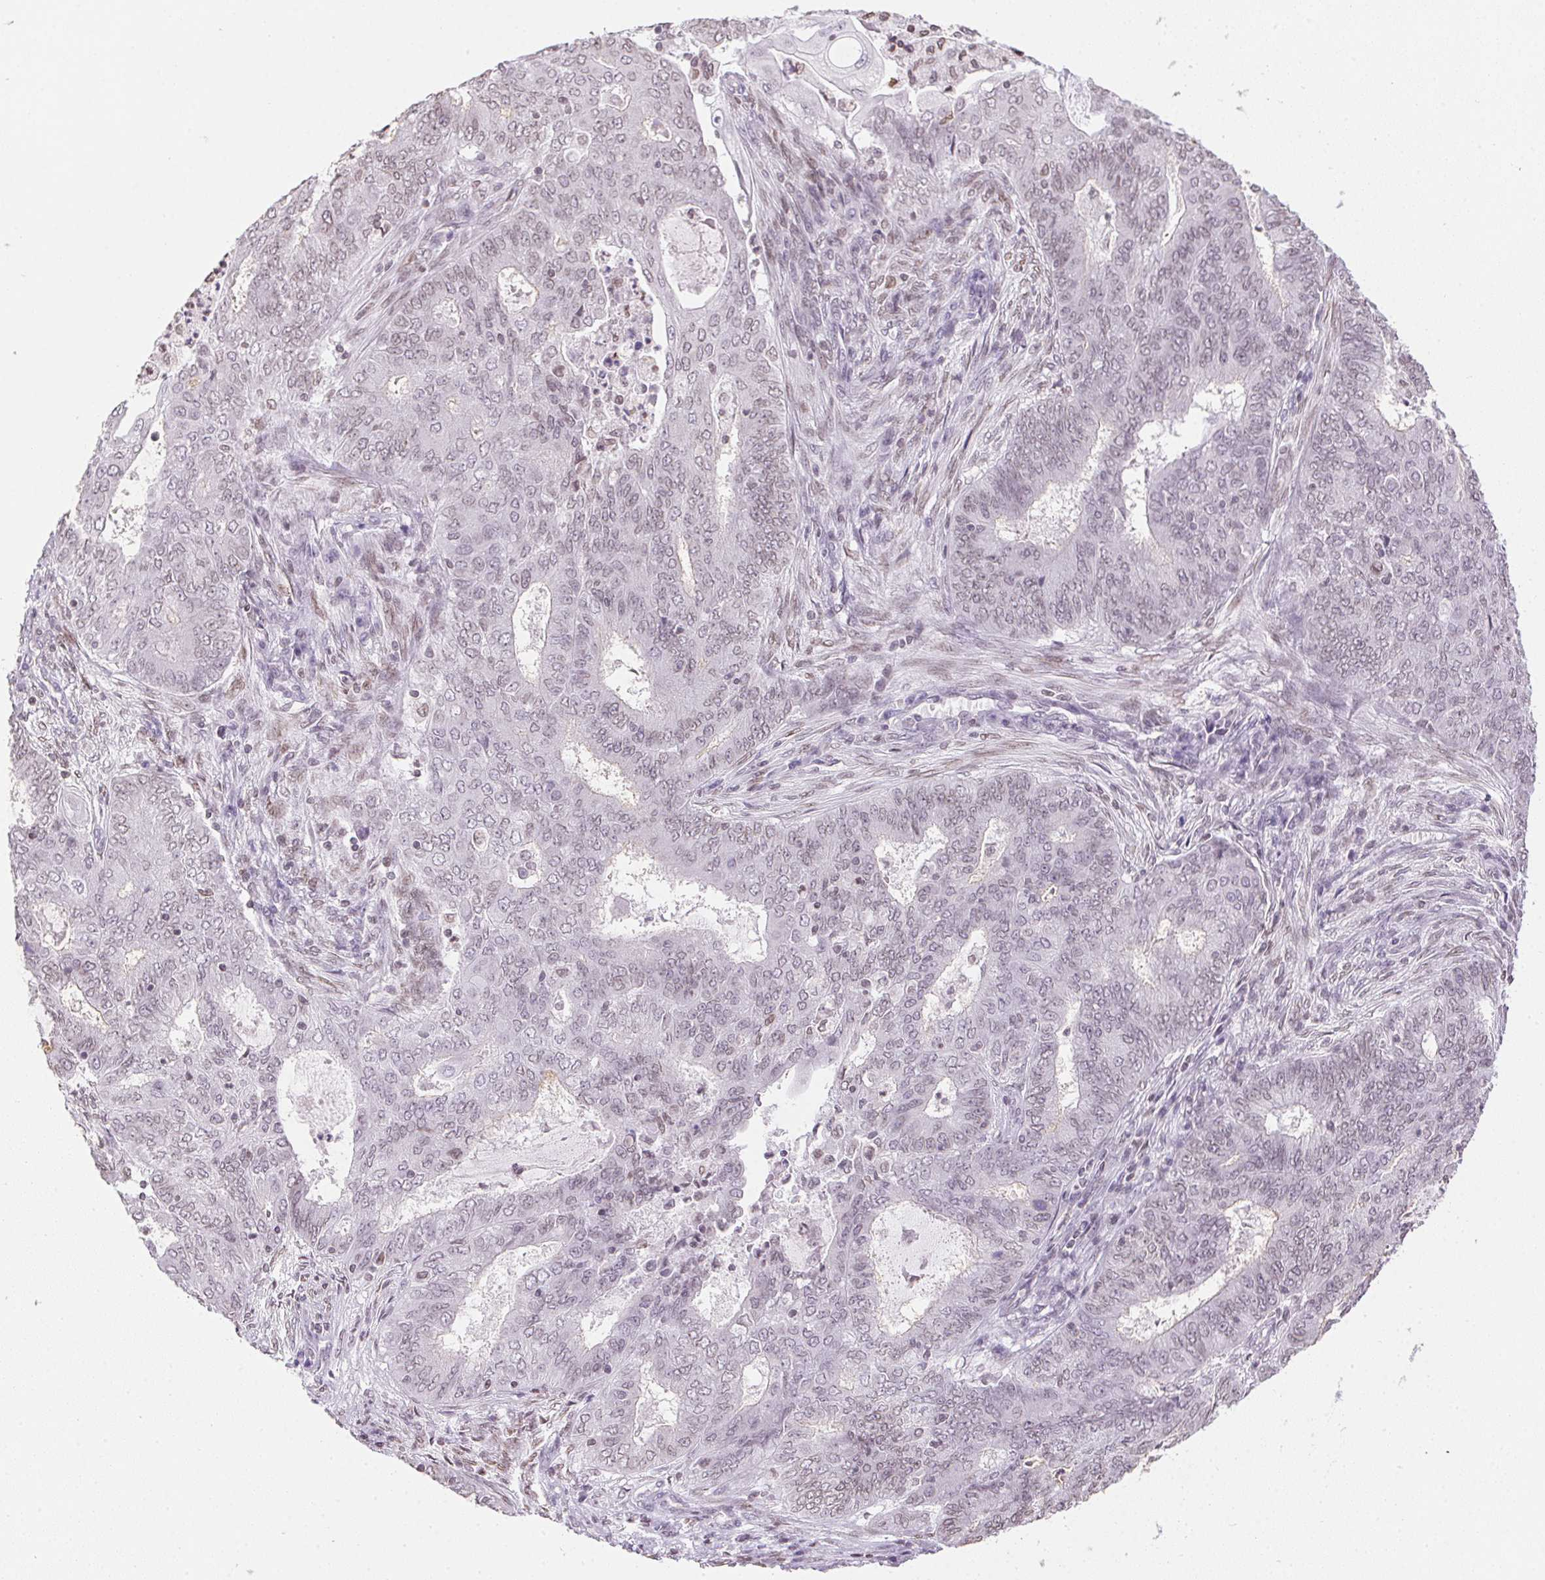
{"staining": {"intensity": "weak", "quantity": "<25%", "location": "nuclear"}, "tissue": "endometrial cancer", "cell_type": "Tumor cells", "image_type": "cancer", "snomed": [{"axis": "morphology", "description": "Adenocarcinoma, NOS"}, {"axis": "topography", "description": "Endometrium"}], "caption": "Protein analysis of endometrial cancer reveals no significant positivity in tumor cells. (DAB (3,3'-diaminobenzidine) immunohistochemistry with hematoxylin counter stain).", "gene": "PRL", "patient": {"sex": "female", "age": 62}}